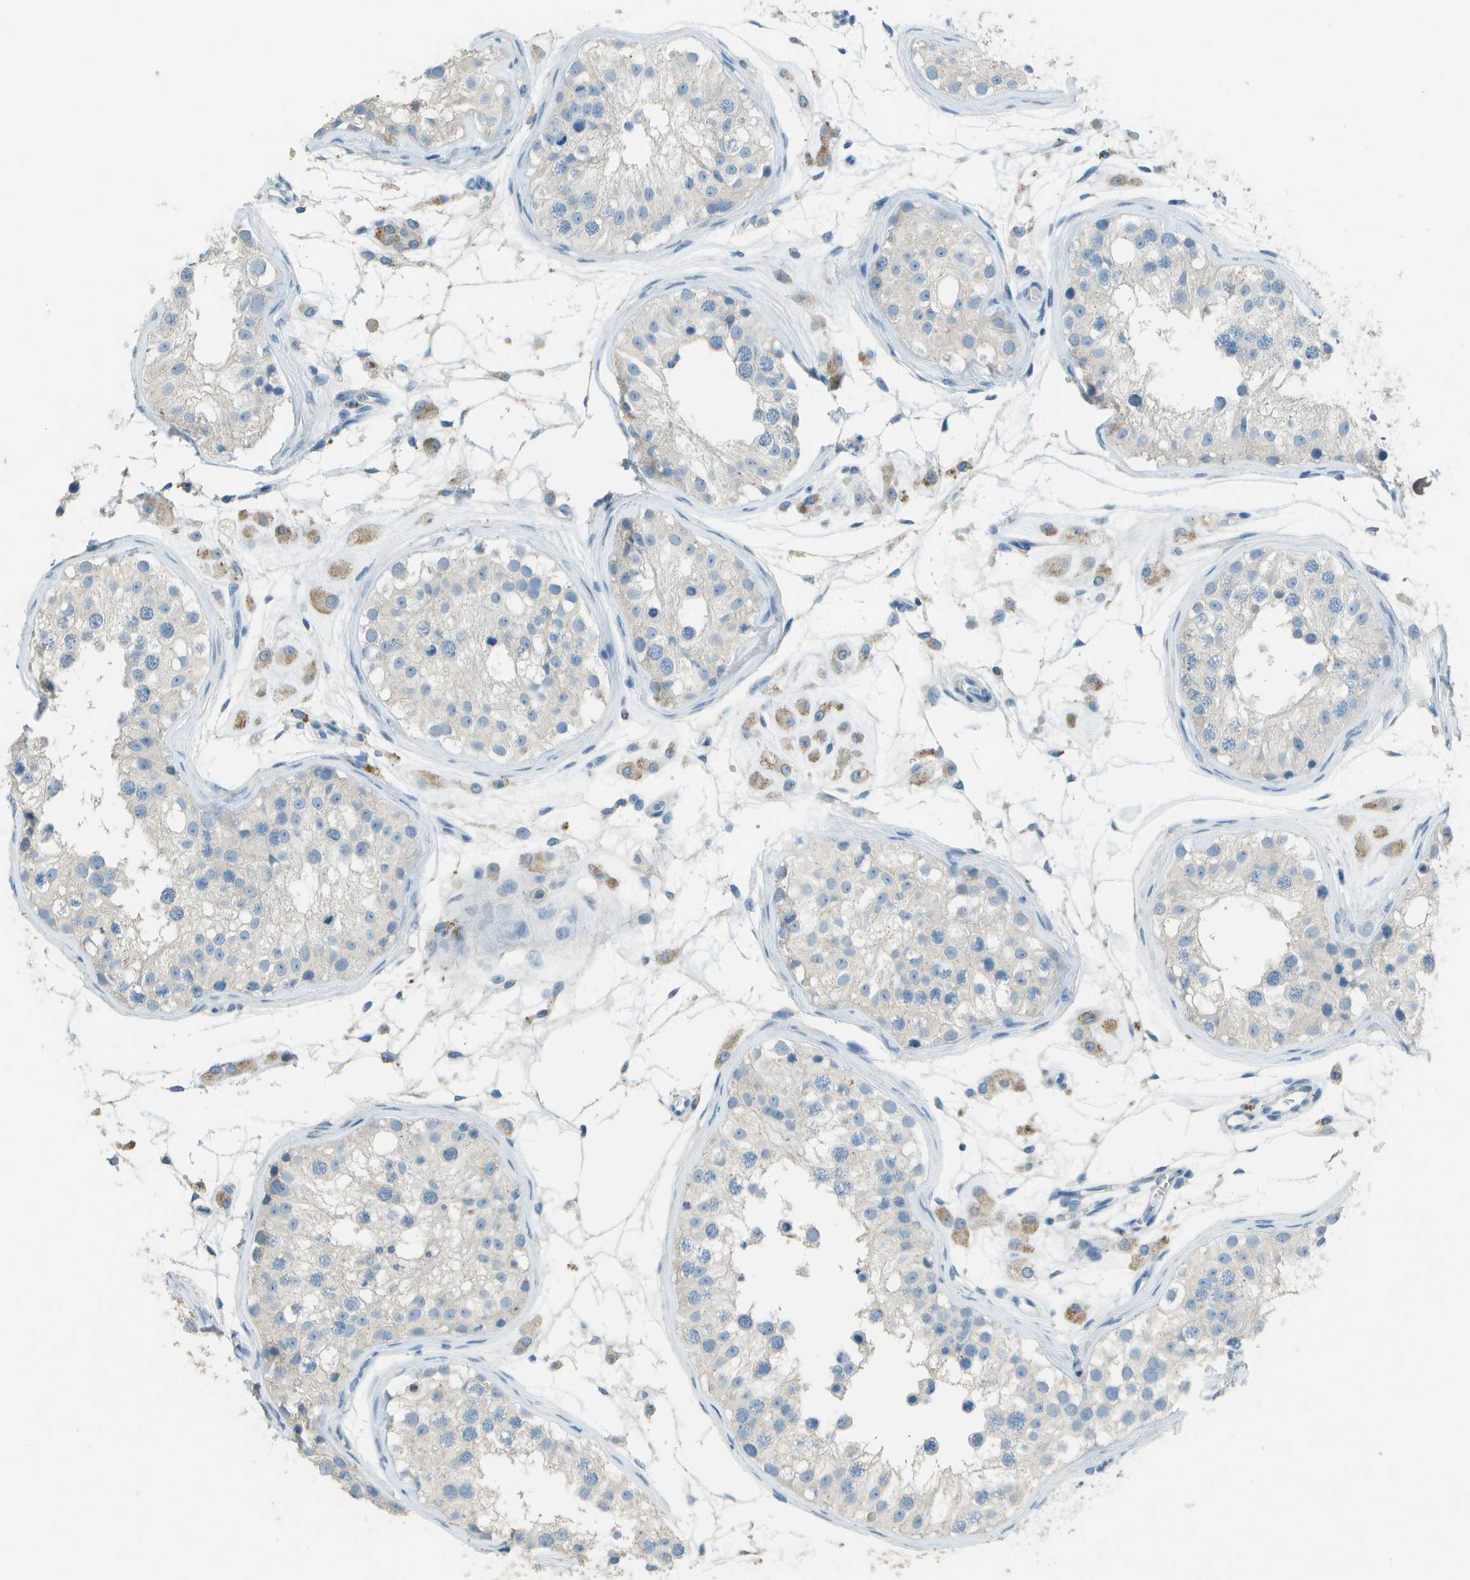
{"staining": {"intensity": "weak", "quantity": "<25%", "location": "cytoplasmic/membranous"}, "tissue": "testis", "cell_type": "Cells in seminiferous ducts", "image_type": "normal", "snomed": [{"axis": "morphology", "description": "Normal tissue, NOS"}, {"axis": "morphology", "description": "Adenocarcinoma, metastatic, NOS"}, {"axis": "topography", "description": "Testis"}], "caption": "IHC histopathology image of benign testis: human testis stained with DAB (3,3'-diaminobenzidine) shows no significant protein expression in cells in seminiferous ducts. Brightfield microscopy of immunohistochemistry stained with DAB (brown) and hematoxylin (blue), captured at high magnification.", "gene": "LGI2", "patient": {"sex": "male", "age": 26}}